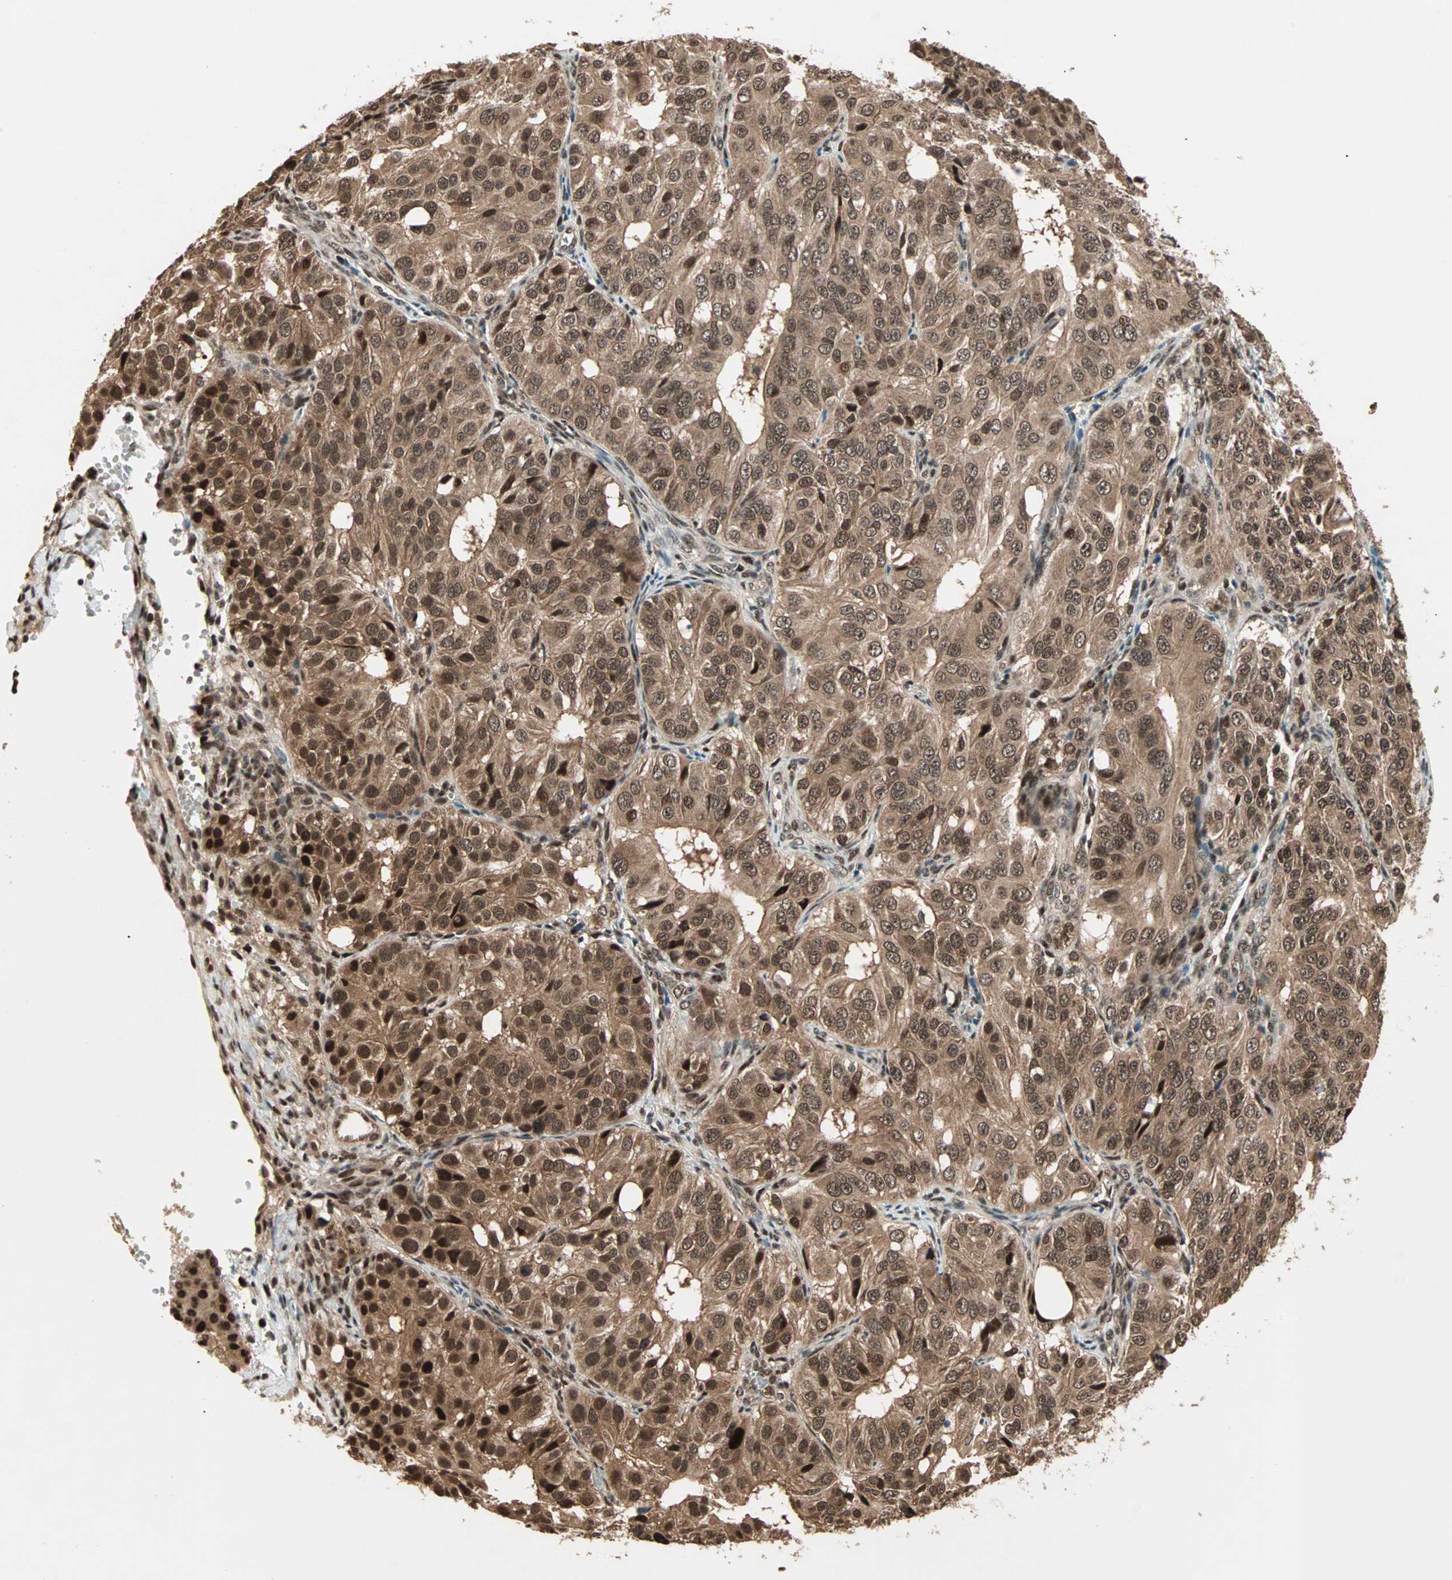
{"staining": {"intensity": "strong", "quantity": ">75%", "location": "cytoplasmic/membranous,nuclear"}, "tissue": "ovarian cancer", "cell_type": "Tumor cells", "image_type": "cancer", "snomed": [{"axis": "morphology", "description": "Carcinoma, endometroid"}, {"axis": "topography", "description": "Ovary"}], "caption": "This is a micrograph of IHC staining of endometroid carcinoma (ovarian), which shows strong expression in the cytoplasmic/membranous and nuclear of tumor cells.", "gene": "ZNF44", "patient": {"sex": "female", "age": 51}}